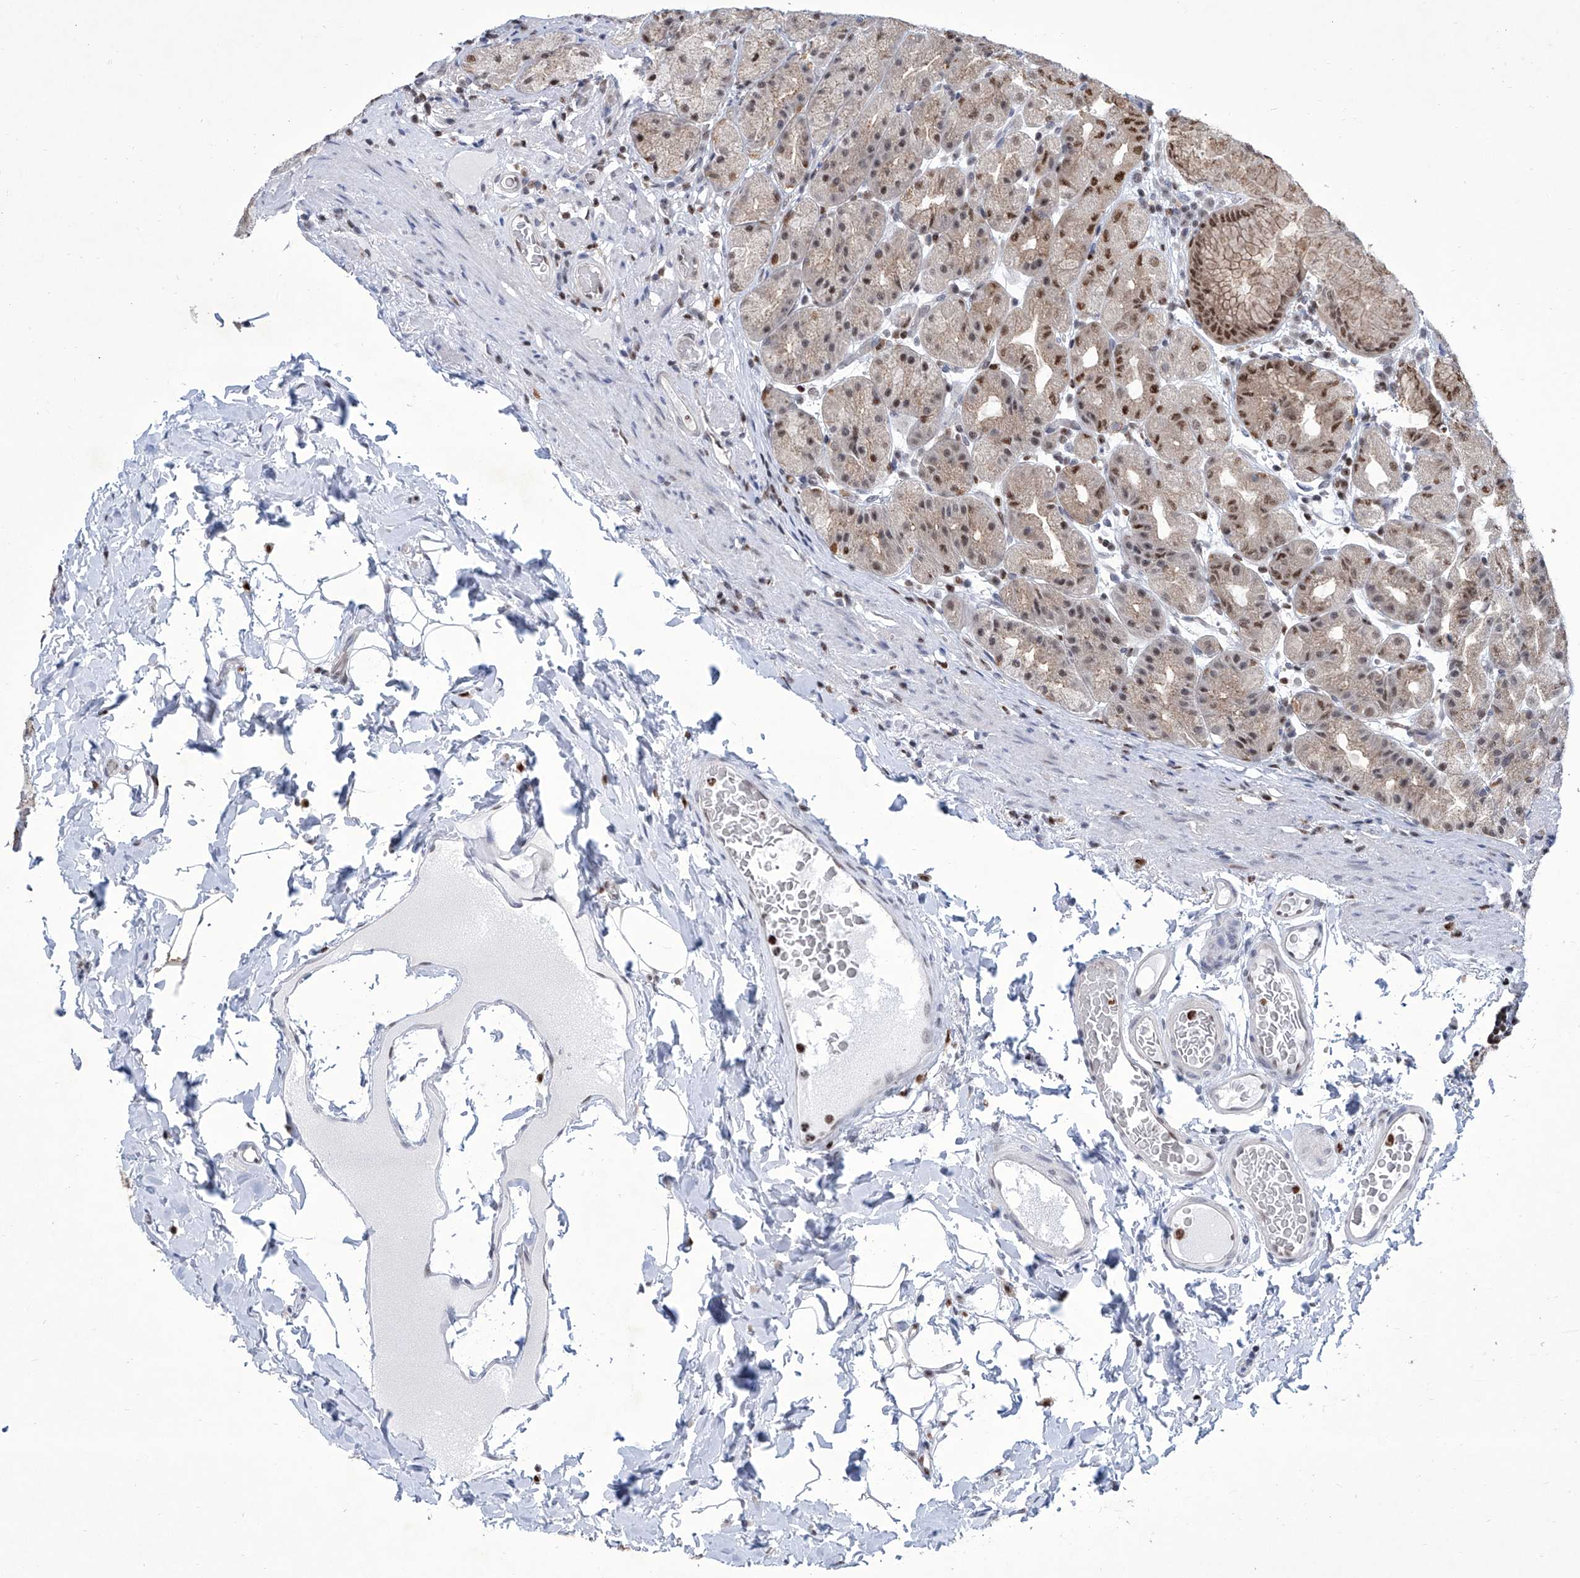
{"staining": {"intensity": "strong", "quantity": ">75%", "location": "nuclear"}, "tissue": "stomach", "cell_type": "Glandular cells", "image_type": "normal", "snomed": [{"axis": "morphology", "description": "Normal tissue, NOS"}, {"axis": "topography", "description": "Stomach, upper"}], "caption": "Strong nuclear expression is appreciated in approximately >75% of glandular cells in benign stomach.", "gene": "SREBF2", "patient": {"sex": "male", "age": 68}}